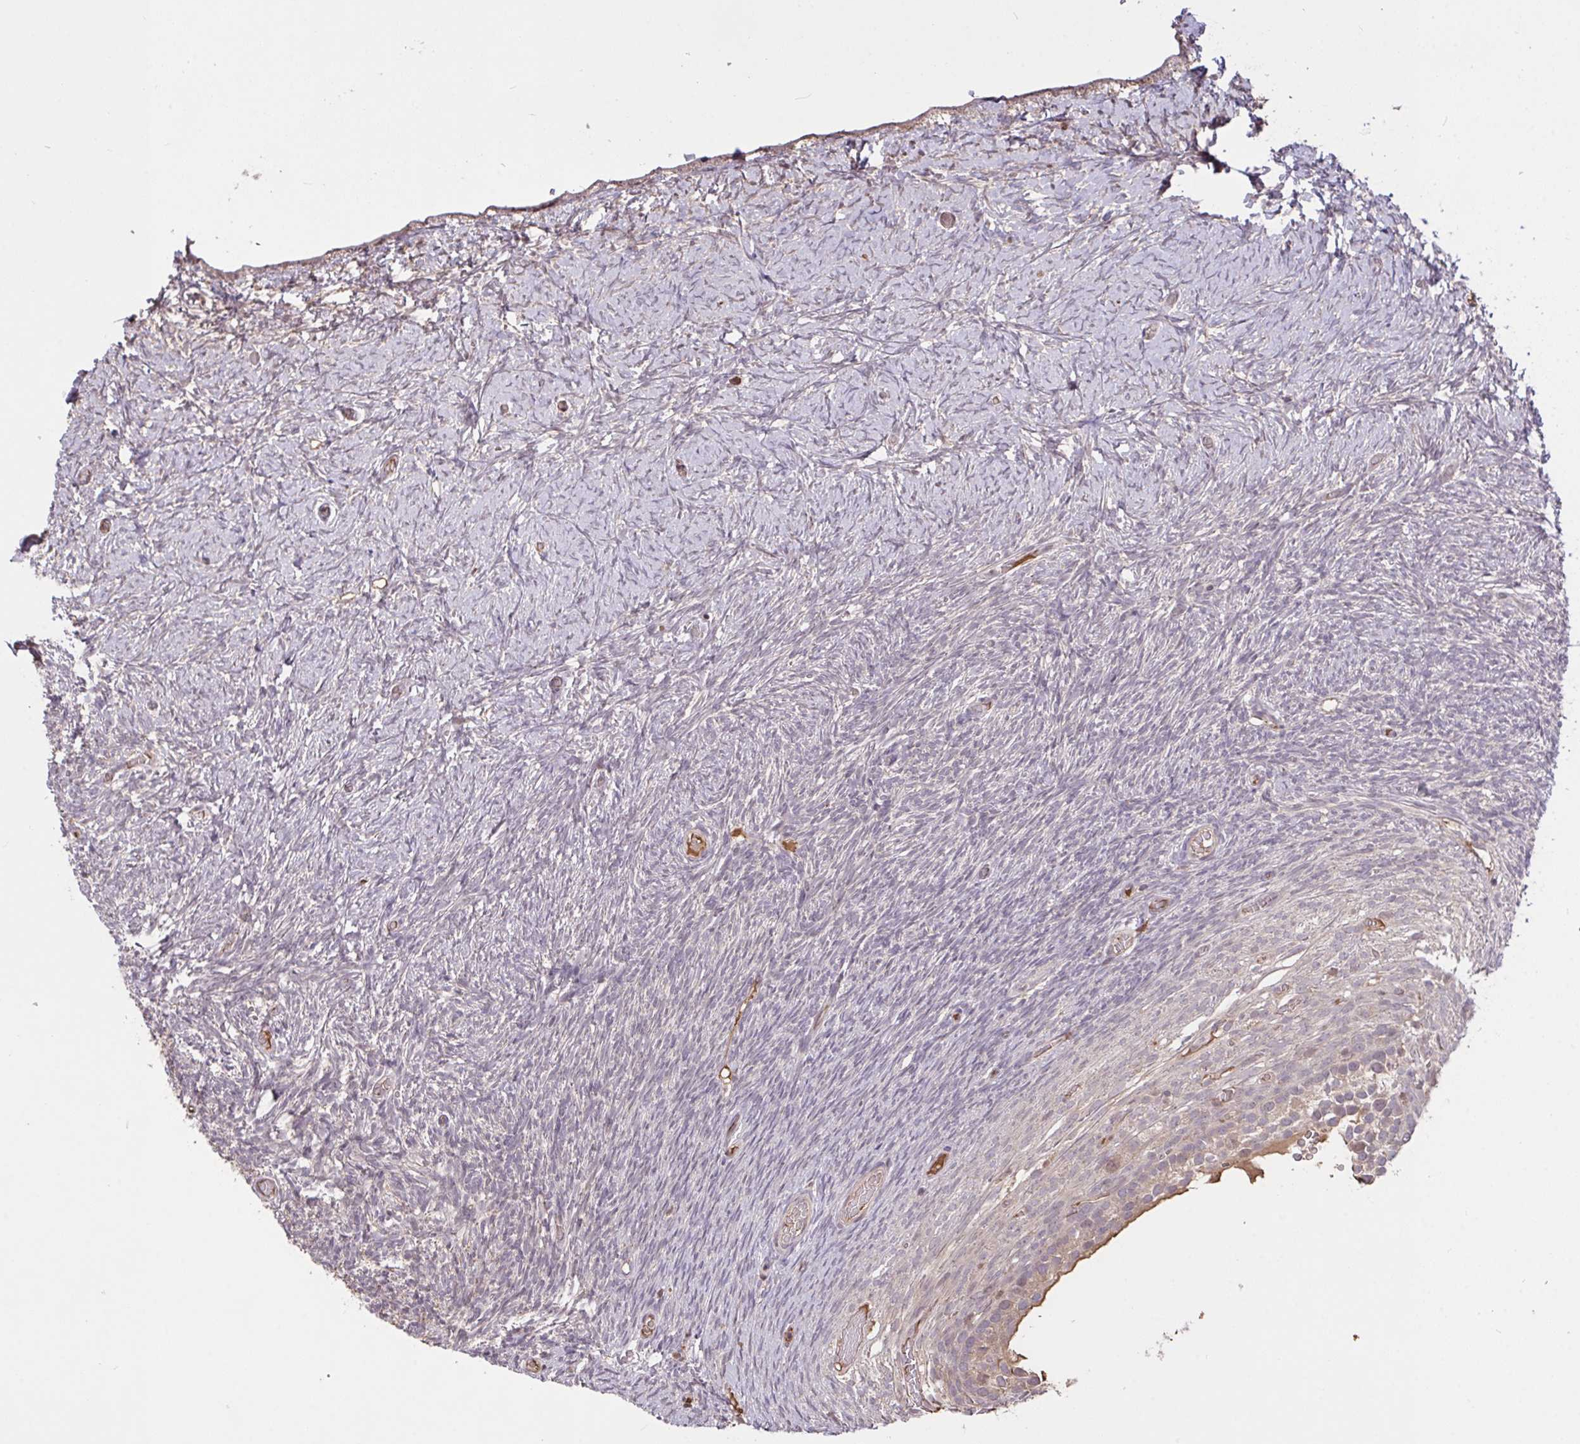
{"staining": {"intensity": "negative", "quantity": "none", "location": "none"}, "tissue": "ovary", "cell_type": "Follicle cells", "image_type": "normal", "snomed": [{"axis": "morphology", "description": "Normal tissue, NOS"}, {"axis": "topography", "description": "Ovary"}], "caption": "Protein analysis of unremarkable ovary displays no significant expression in follicle cells.", "gene": "FCER1A", "patient": {"sex": "female", "age": 39}}